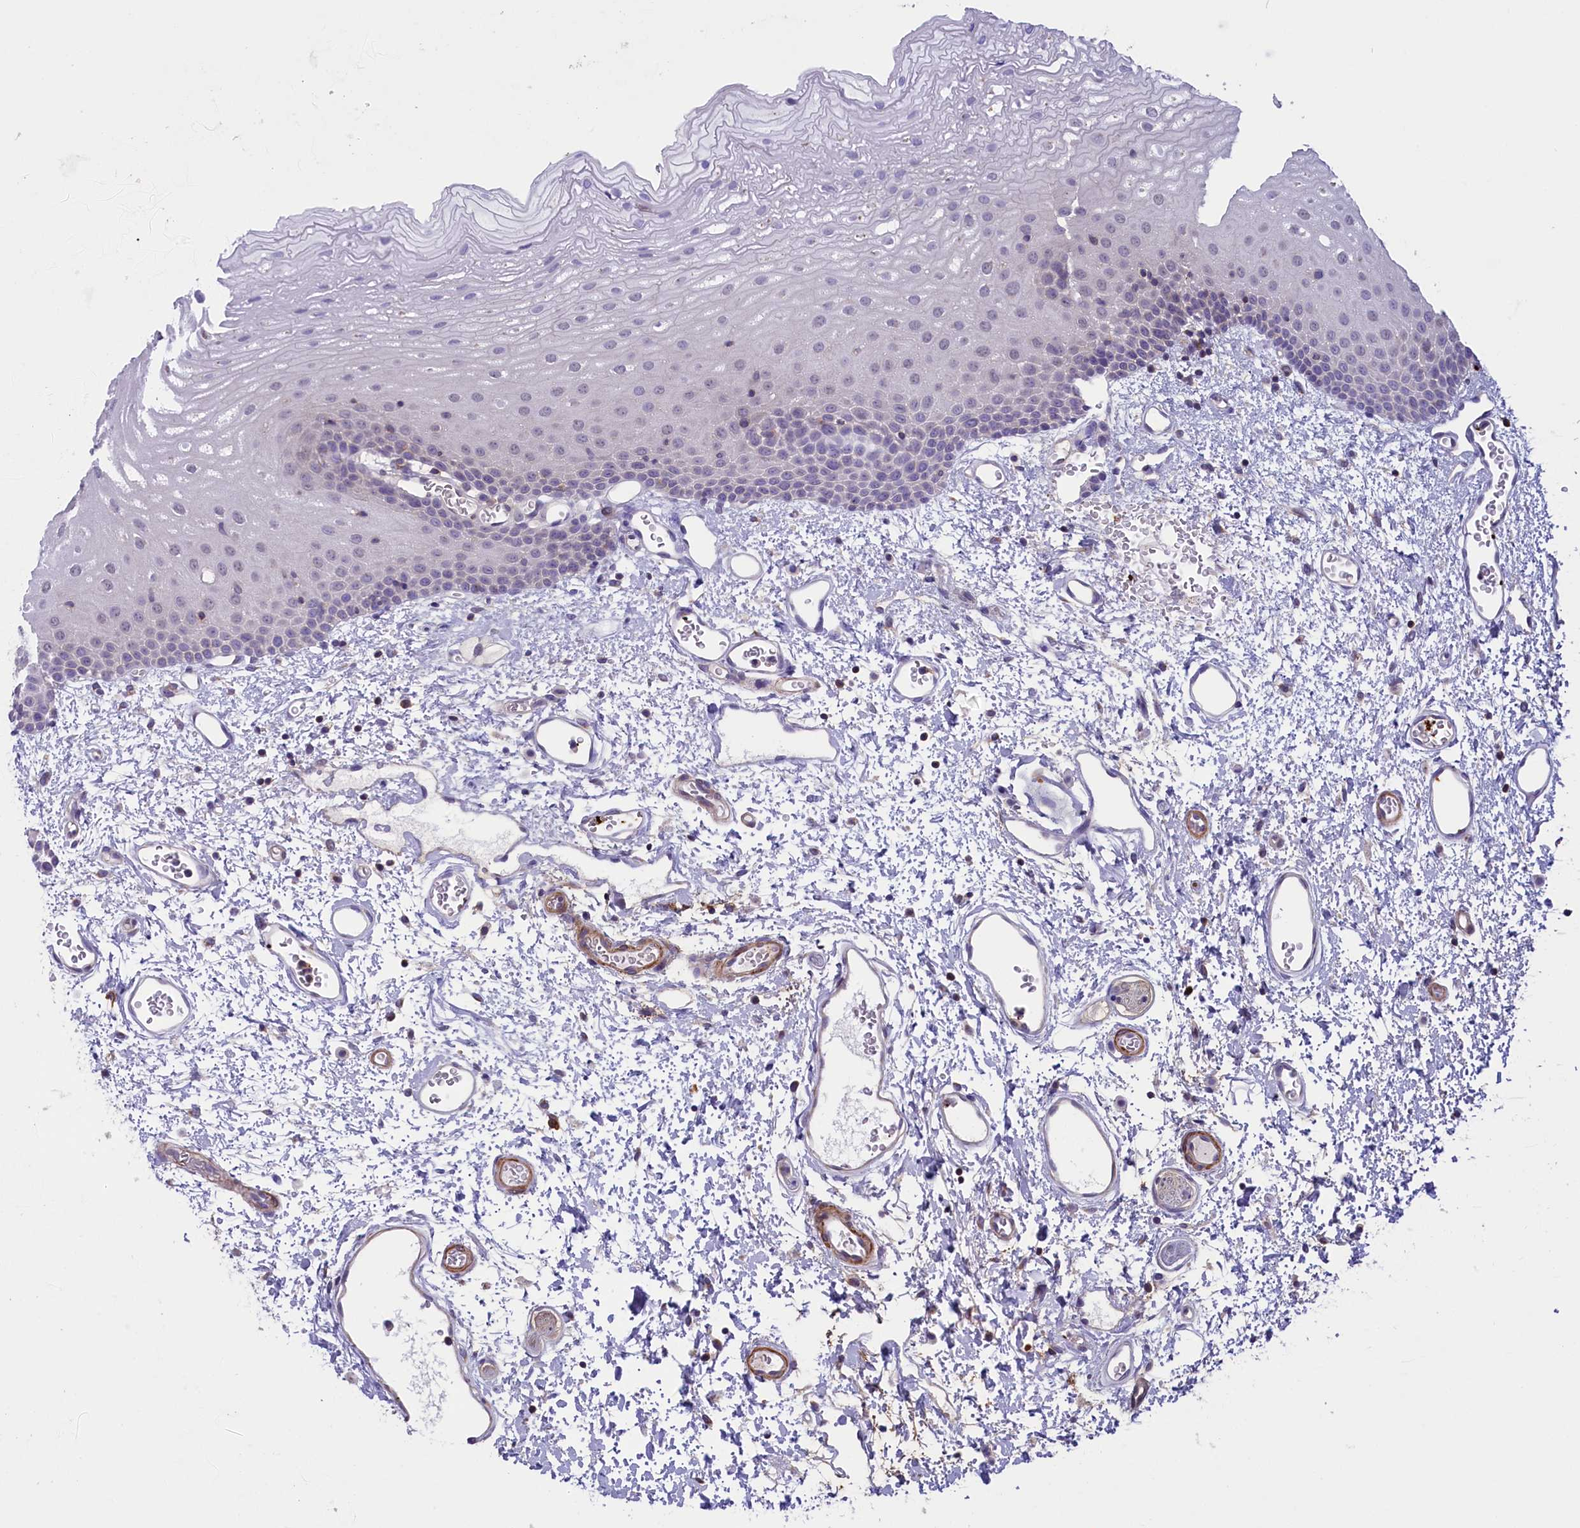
{"staining": {"intensity": "negative", "quantity": "none", "location": "none"}, "tissue": "oral mucosa", "cell_type": "Squamous epithelial cells", "image_type": "normal", "snomed": [{"axis": "morphology", "description": "Normal tissue, NOS"}, {"axis": "topography", "description": "Oral tissue"}], "caption": "This image is of normal oral mucosa stained with IHC to label a protein in brown with the nuclei are counter-stained blue. There is no staining in squamous epithelial cells. The staining is performed using DAB brown chromogen with nuclei counter-stained in using hematoxylin.", "gene": "HEATR3", "patient": {"sex": "female", "age": 70}}